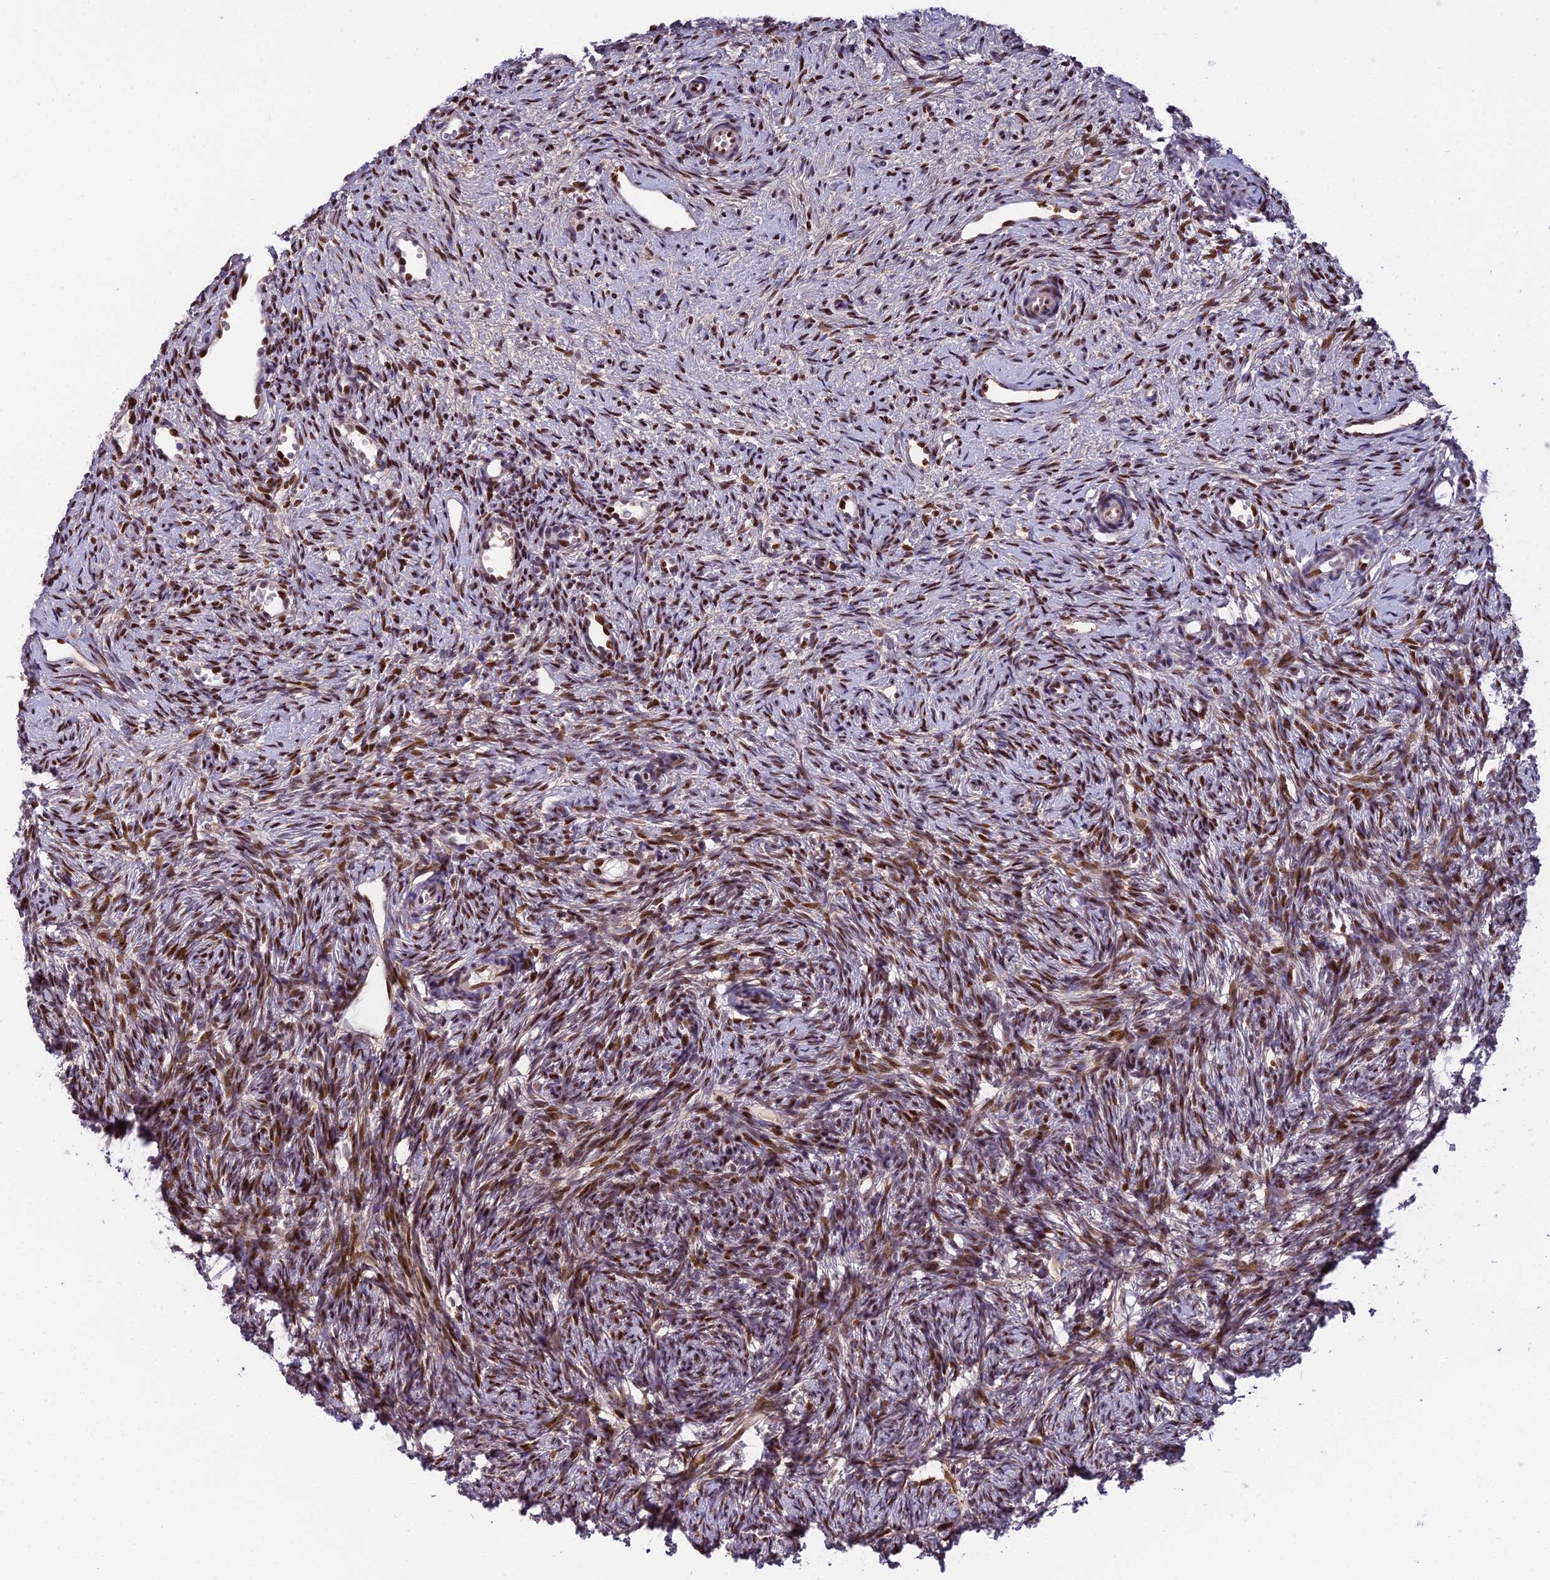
{"staining": {"intensity": "moderate", "quantity": ">75%", "location": "nuclear"}, "tissue": "ovary", "cell_type": "Ovarian stroma cells", "image_type": "normal", "snomed": [{"axis": "morphology", "description": "Normal tissue, NOS"}, {"axis": "topography", "description": "Ovary"}], "caption": "Immunohistochemistry (IHC) (DAB) staining of normal ovary reveals moderate nuclear protein expression in approximately >75% of ovarian stroma cells.", "gene": "ZNF707", "patient": {"sex": "female", "age": 51}}